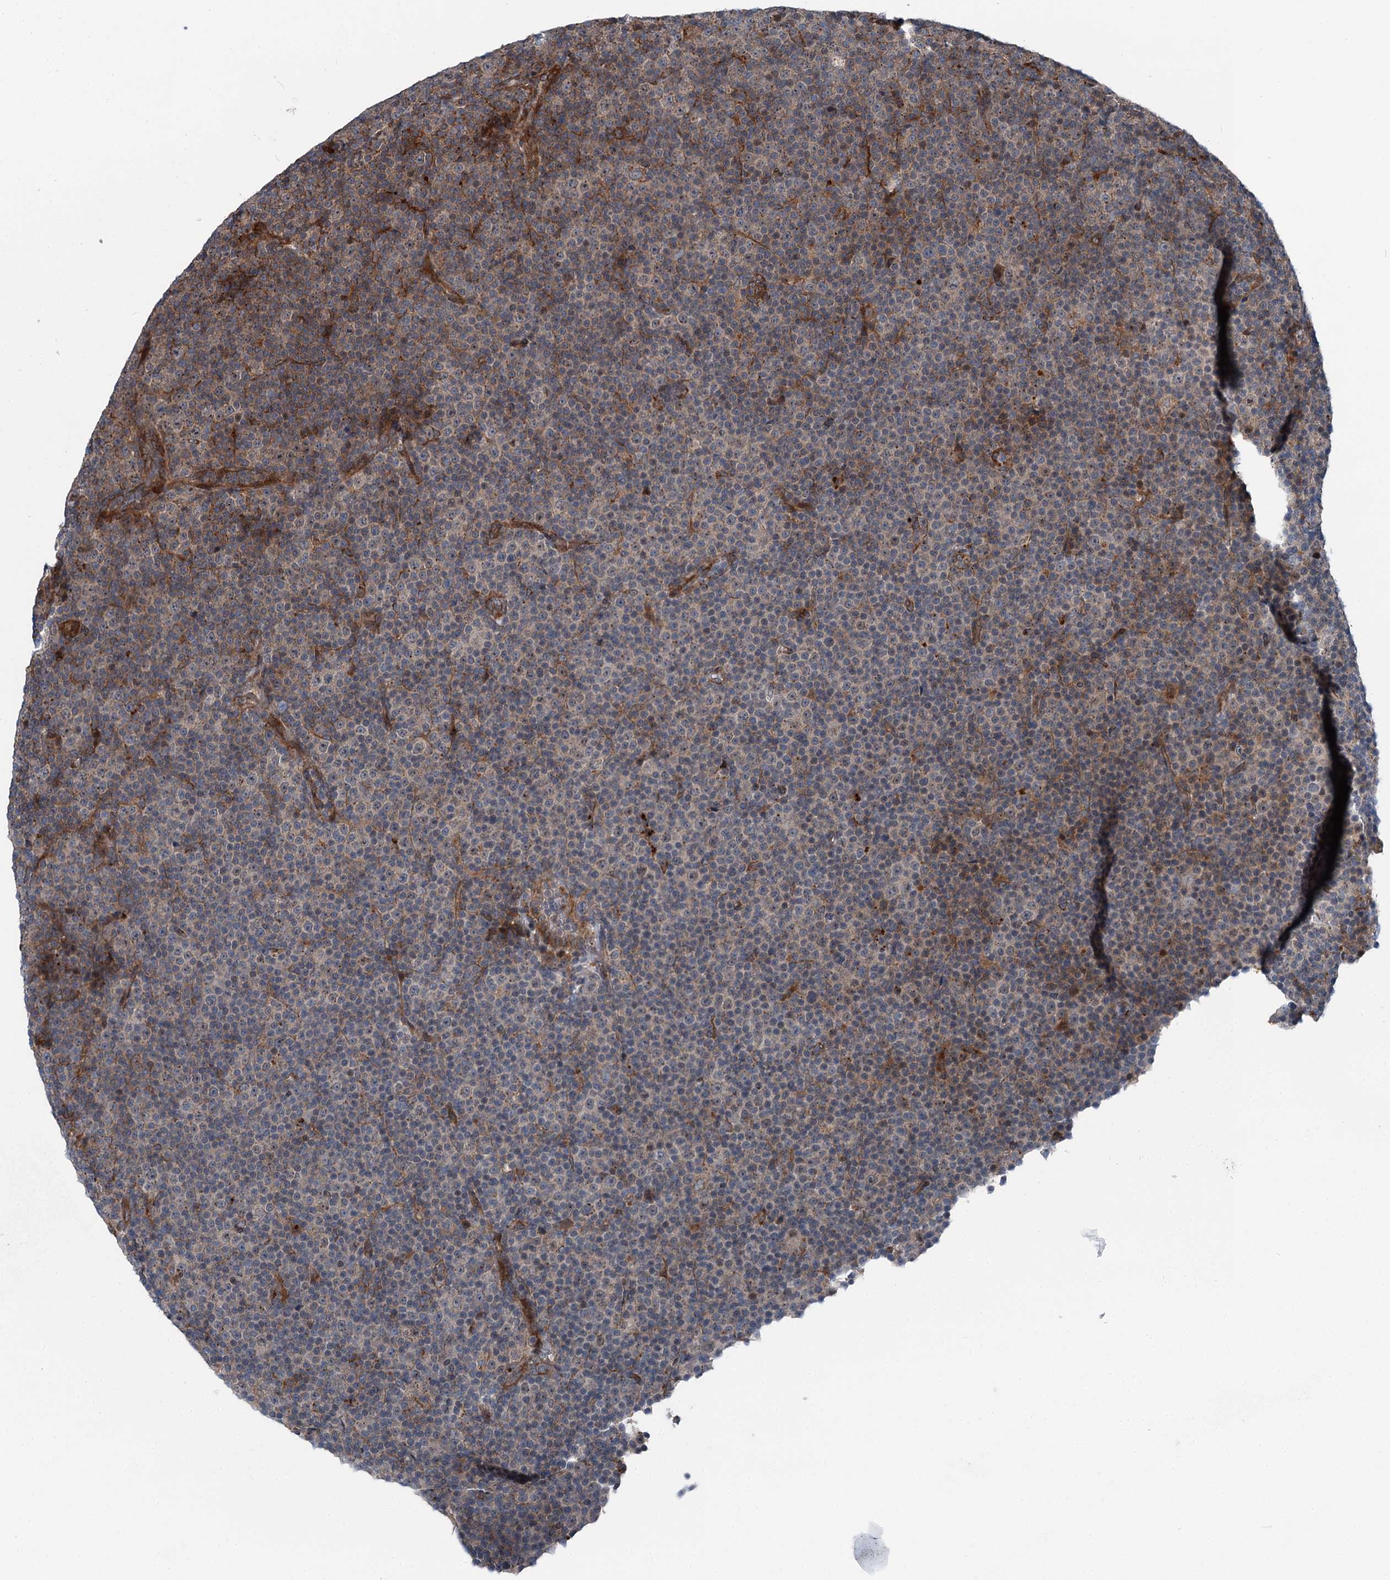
{"staining": {"intensity": "weak", "quantity": "<25%", "location": "cytoplasmic/membranous"}, "tissue": "lymphoma", "cell_type": "Tumor cells", "image_type": "cancer", "snomed": [{"axis": "morphology", "description": "Malignant lymphoma, non-Hodgkin's type, Low grade"}, {"axis": "topography", "description": "Lymph node"}], "caption": "This photomicrograph is of lymphoma stained with IHC to label a protein in brown with the nuclei are counter-stained blue. There is no positivity in tumor cells.", "gene": "POLR1D", "patient": {"sex": "female", "age": 67}}